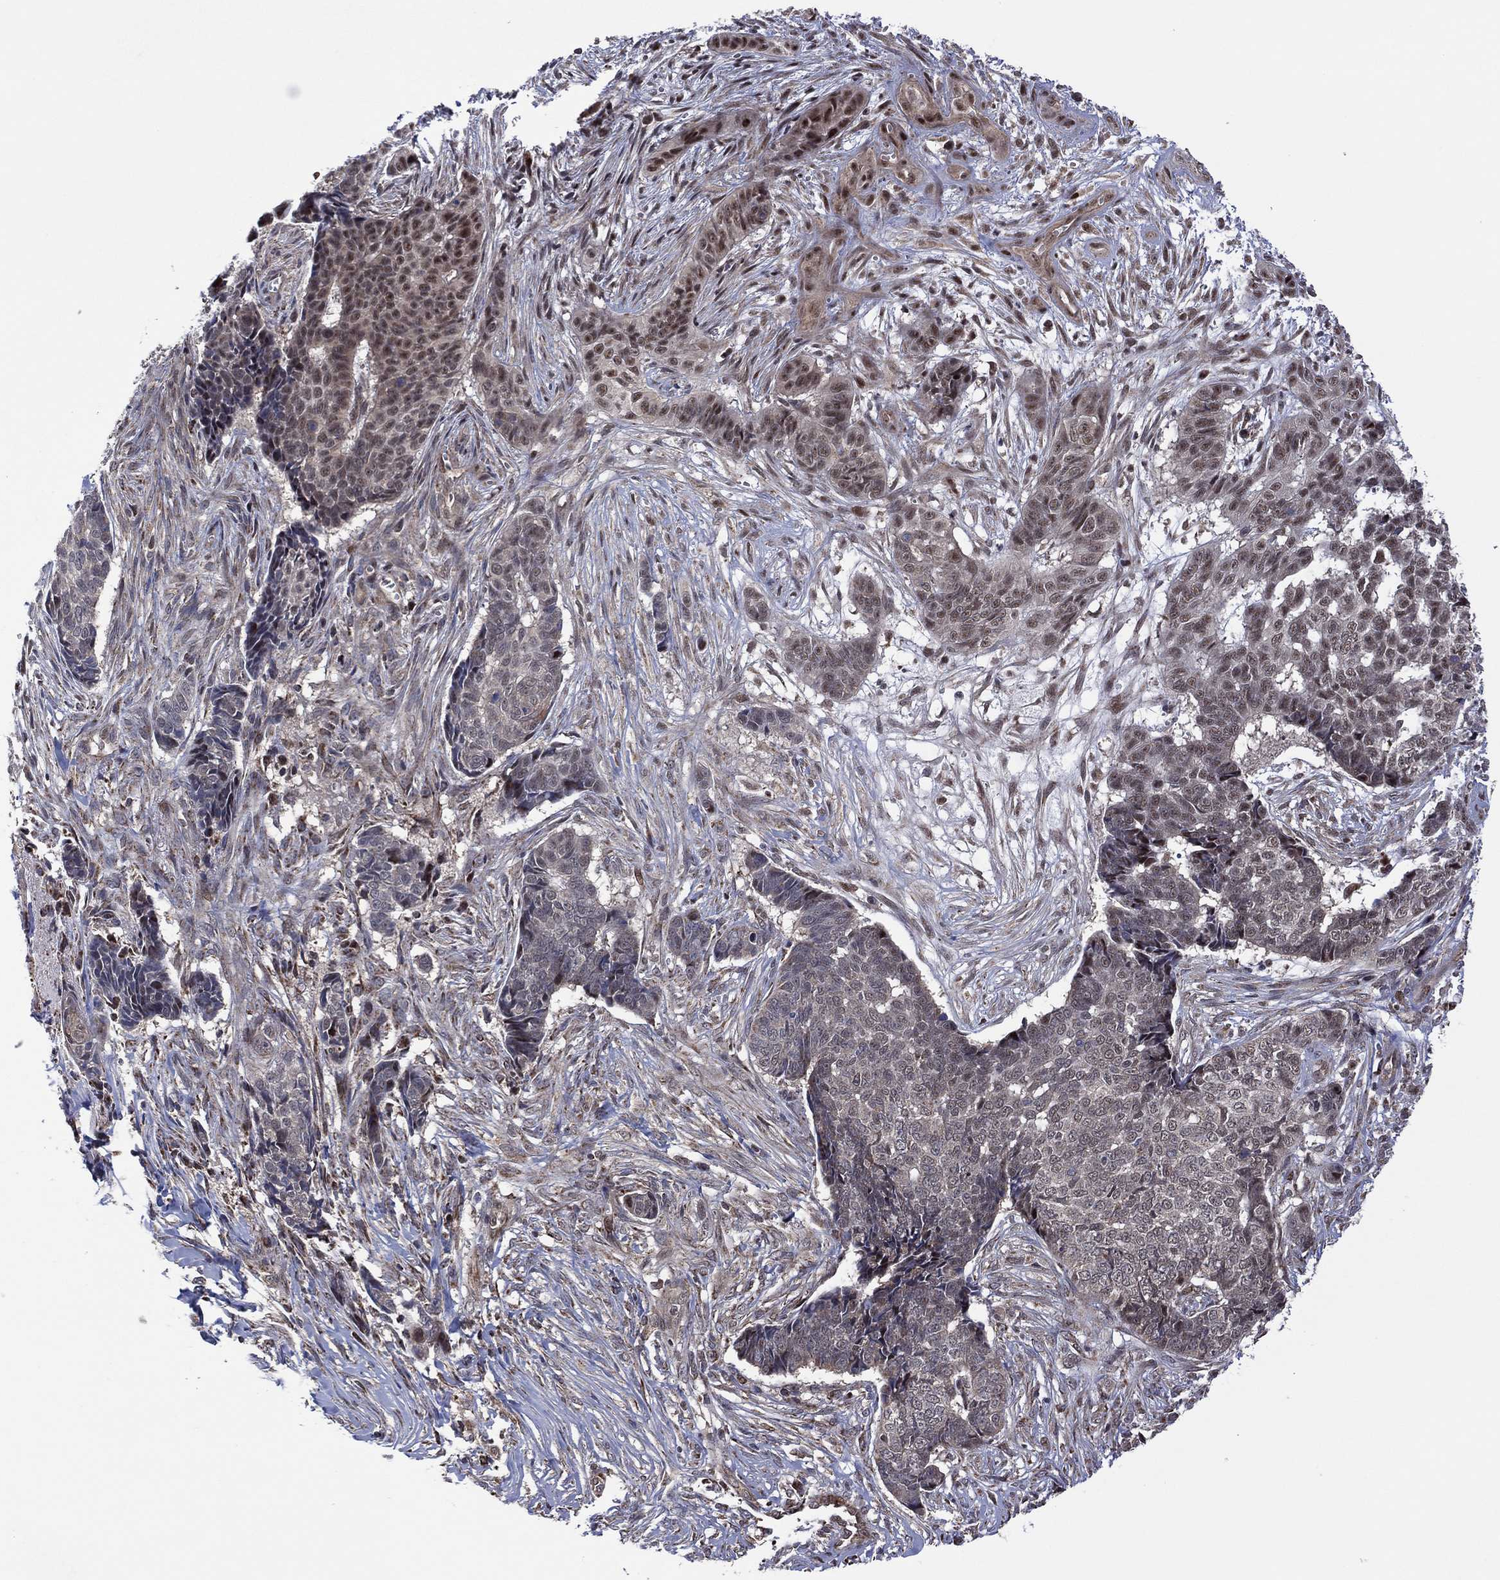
{"staining": {"intensity": "negative", "quantity": "none", "location": "none"}, "tissue": "skin cancer", "cell_type": "Tumor cells", "image_type": "cancer", "snomed": [{"axis": "morphology", "description": "Basal cell carcinoma"}, {"axis": "topography", "description": "Skin"}], "caption": "Immunohistochemistry histopathology image of neoplastic tissue: human skin basal cell carcinoma stained with DAB (3,3'-diaminobenzidine) shows no significant protein positivity in tumor cells.", "gene": "PIDD1", "patient": {"sex": "male", "age": 86}}